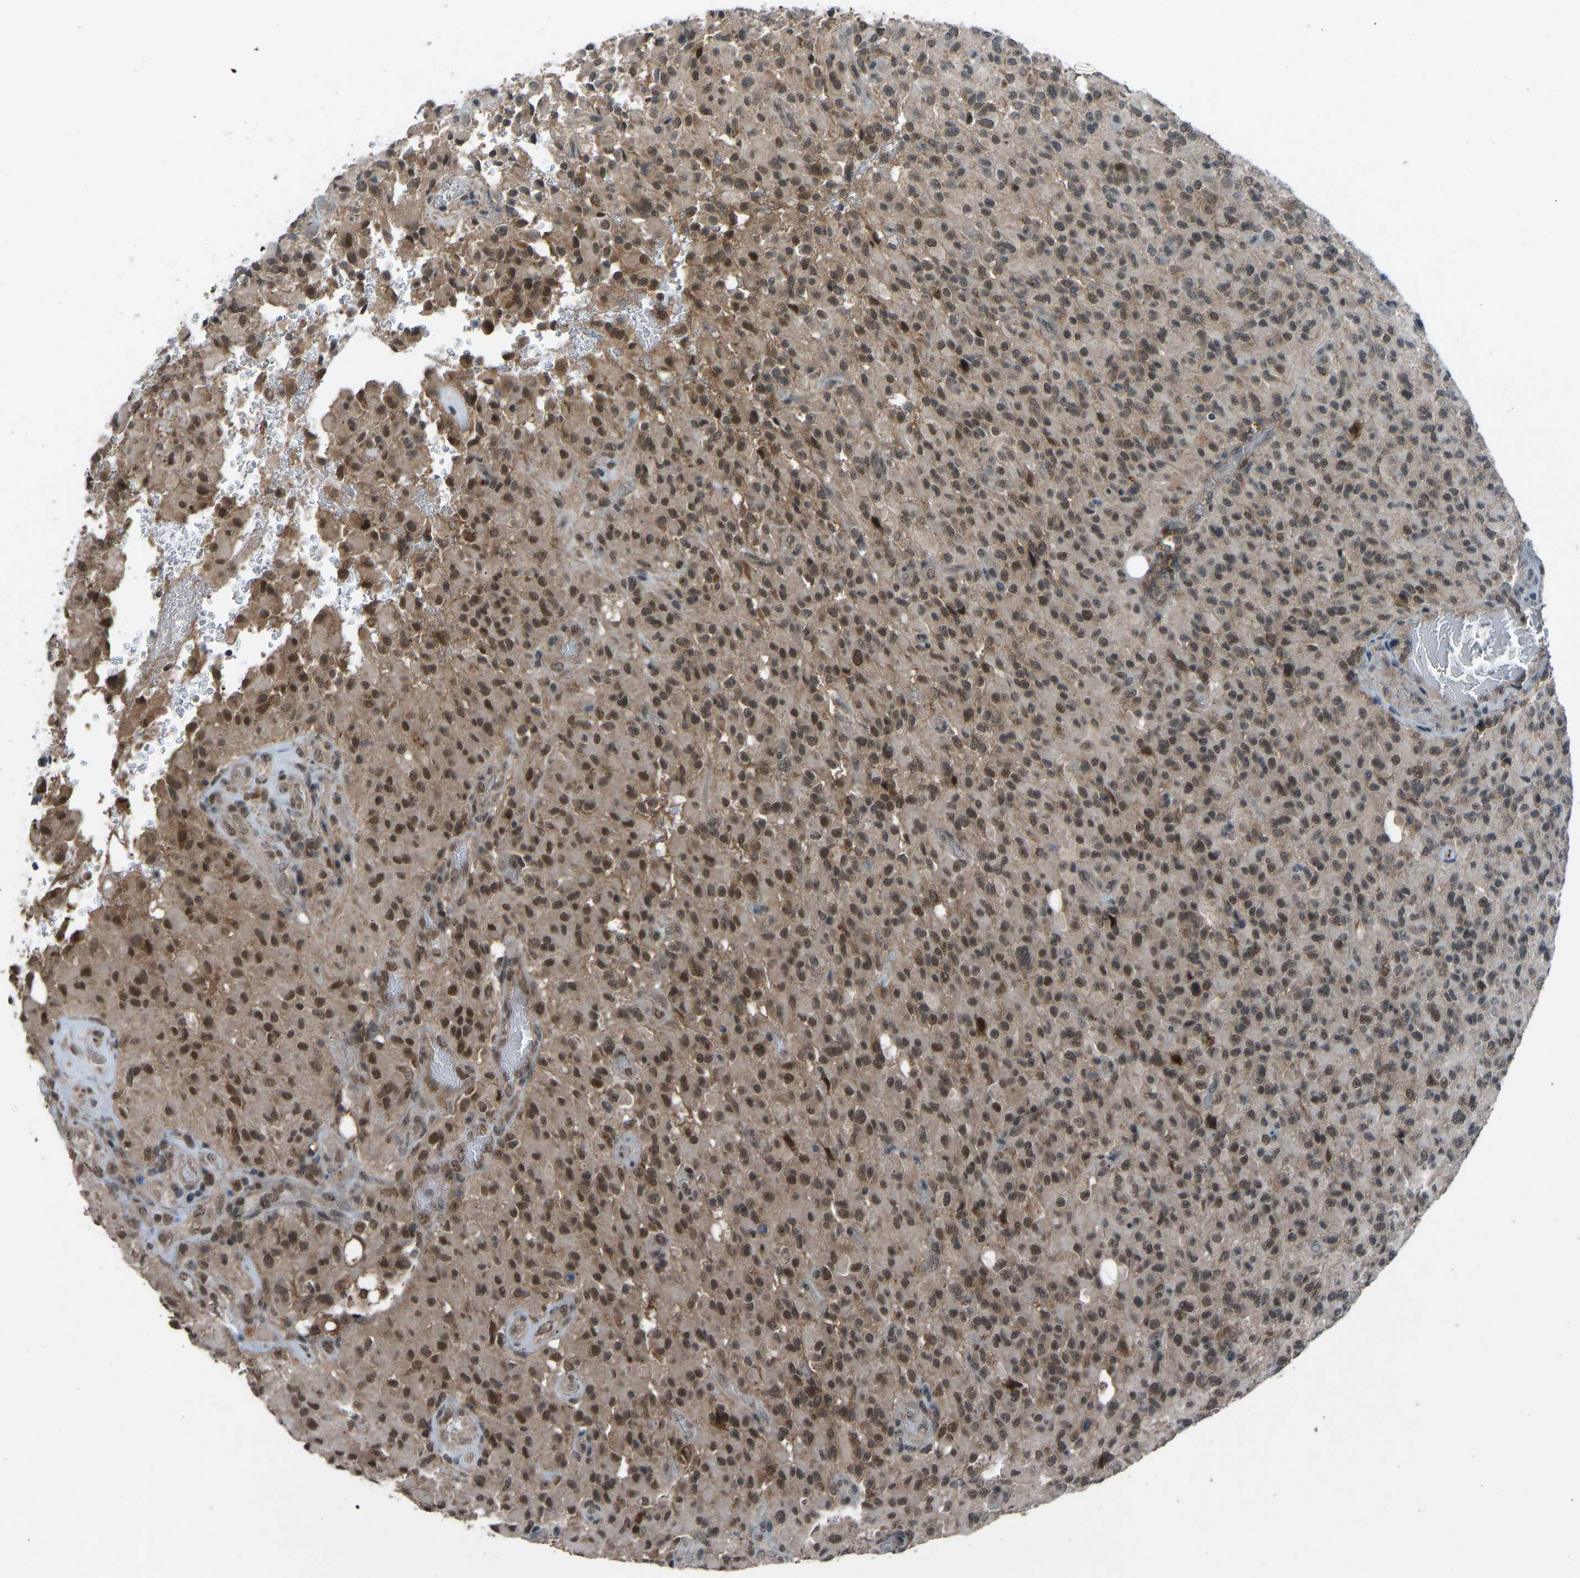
{"staining": {"intensity": "moderate", "quantity": ">75%", "location": "cytoplasmic/membranous,nuclear"}, "tissue": "glioma", "cell_type": "Tumor cells", "image_type": "cancer", "snomed": [{"axis": "morphology", "description": "Glioma, malignant, High grade"}, {"axis": "topography", "description": "Brain"}], "caption": "There is medium levels of moderate cytoplasmic/membranous and nuclear positivity in tumor cells of glioma, as demonstrated by immunohistochemical staining (brown color).", "gene": "SLC43A1", "patient": {"sex": "male", "age": 71}}